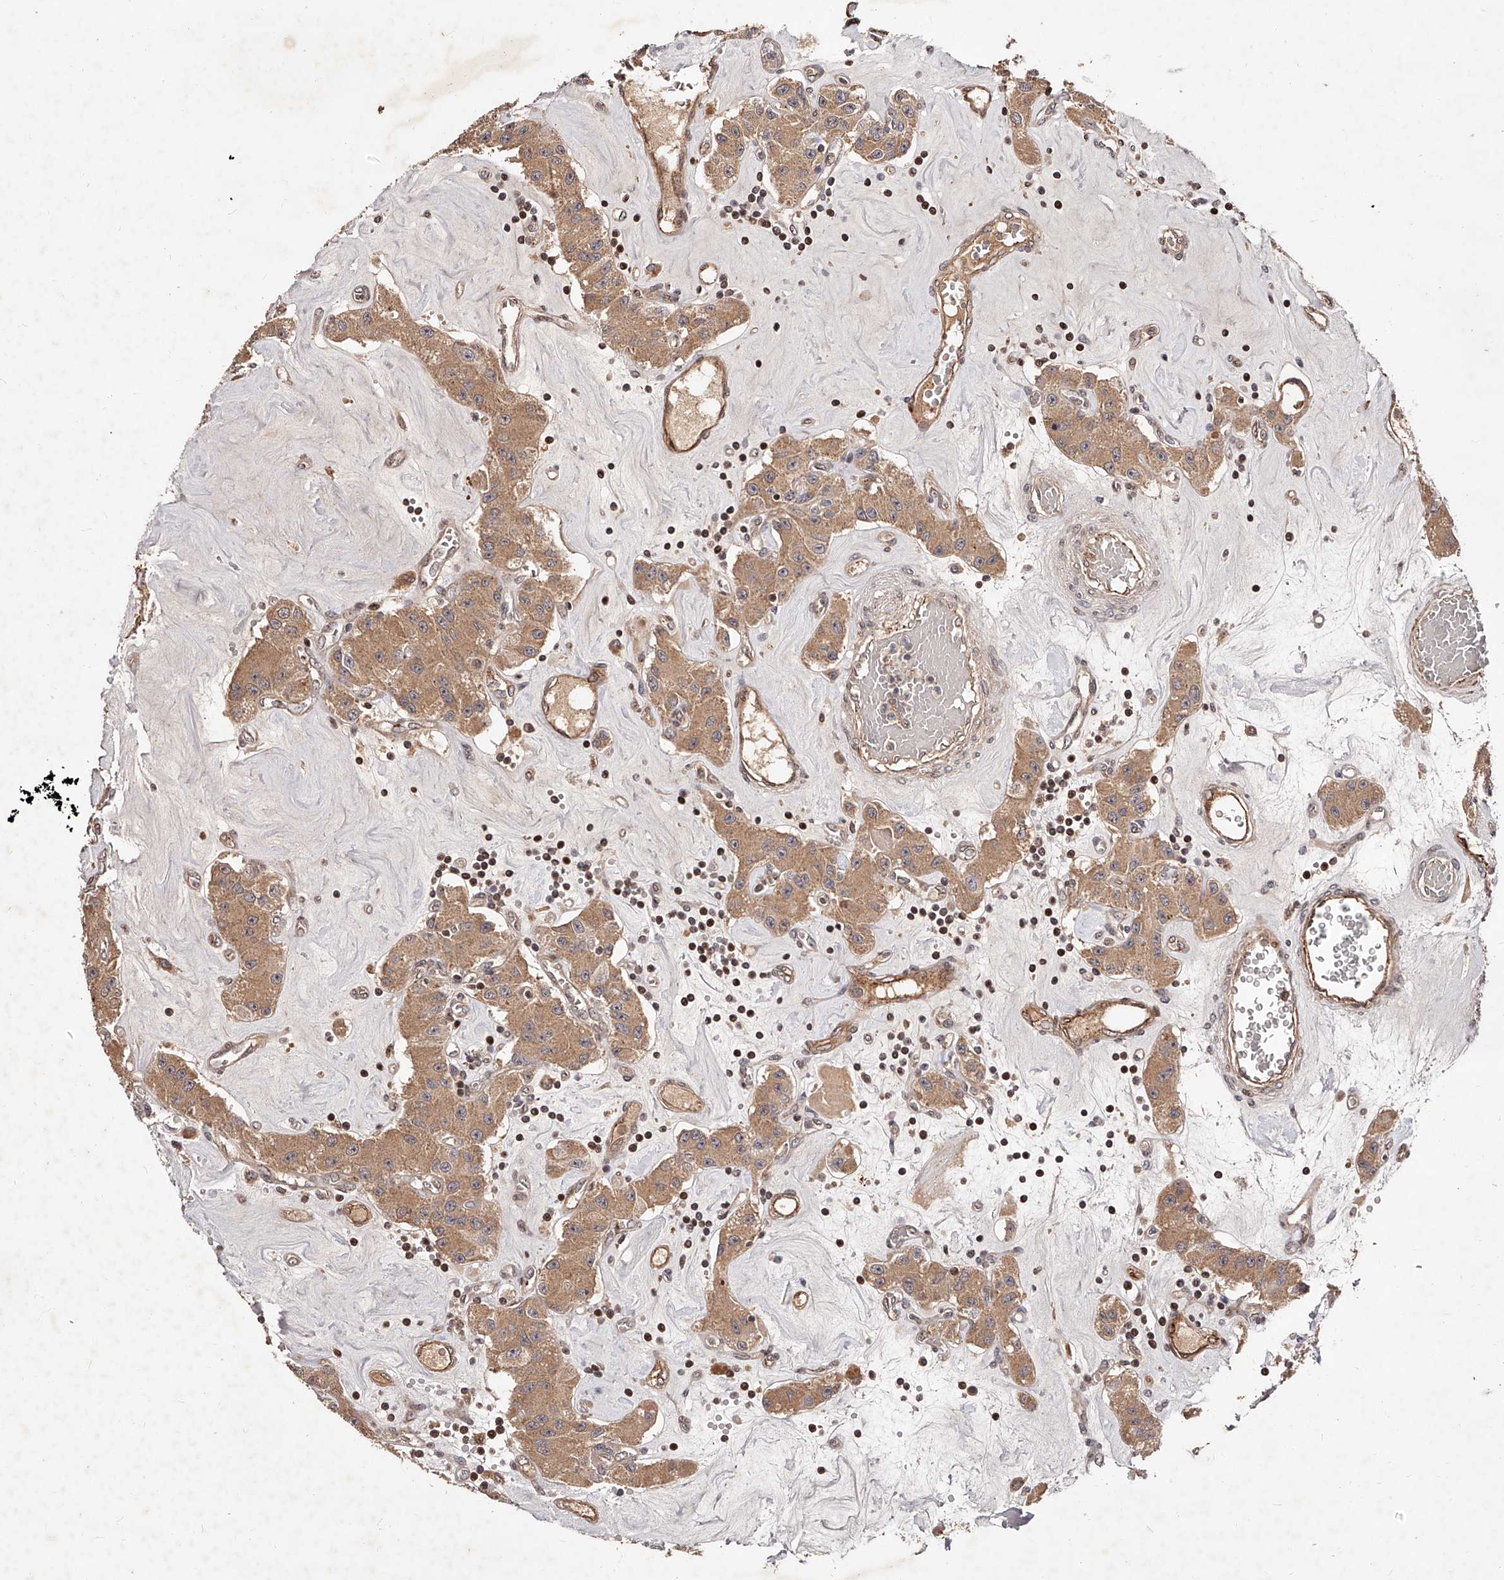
{"staining": {"intensity": "moderate", "quantity": ">75%", "location": "cytoplasmic/membranous"}, "tissue": "carcinoid", "cell_type": "Tumor cells", "image_type": "cancer", "snomed": [{"axis": "morphology", "description": "Carcinoid, malignant, NOS"}, {"axis": "topography", "description": "Pancreas"}], "caption": "This is a photomicrograph of immunohistochemistry staining of carcinoid, which shows moderate staining in the cytoplasmic/membranous of tumor cells.", "gene": "CUL7", "patient": {"sex": "male", "age": 41}}